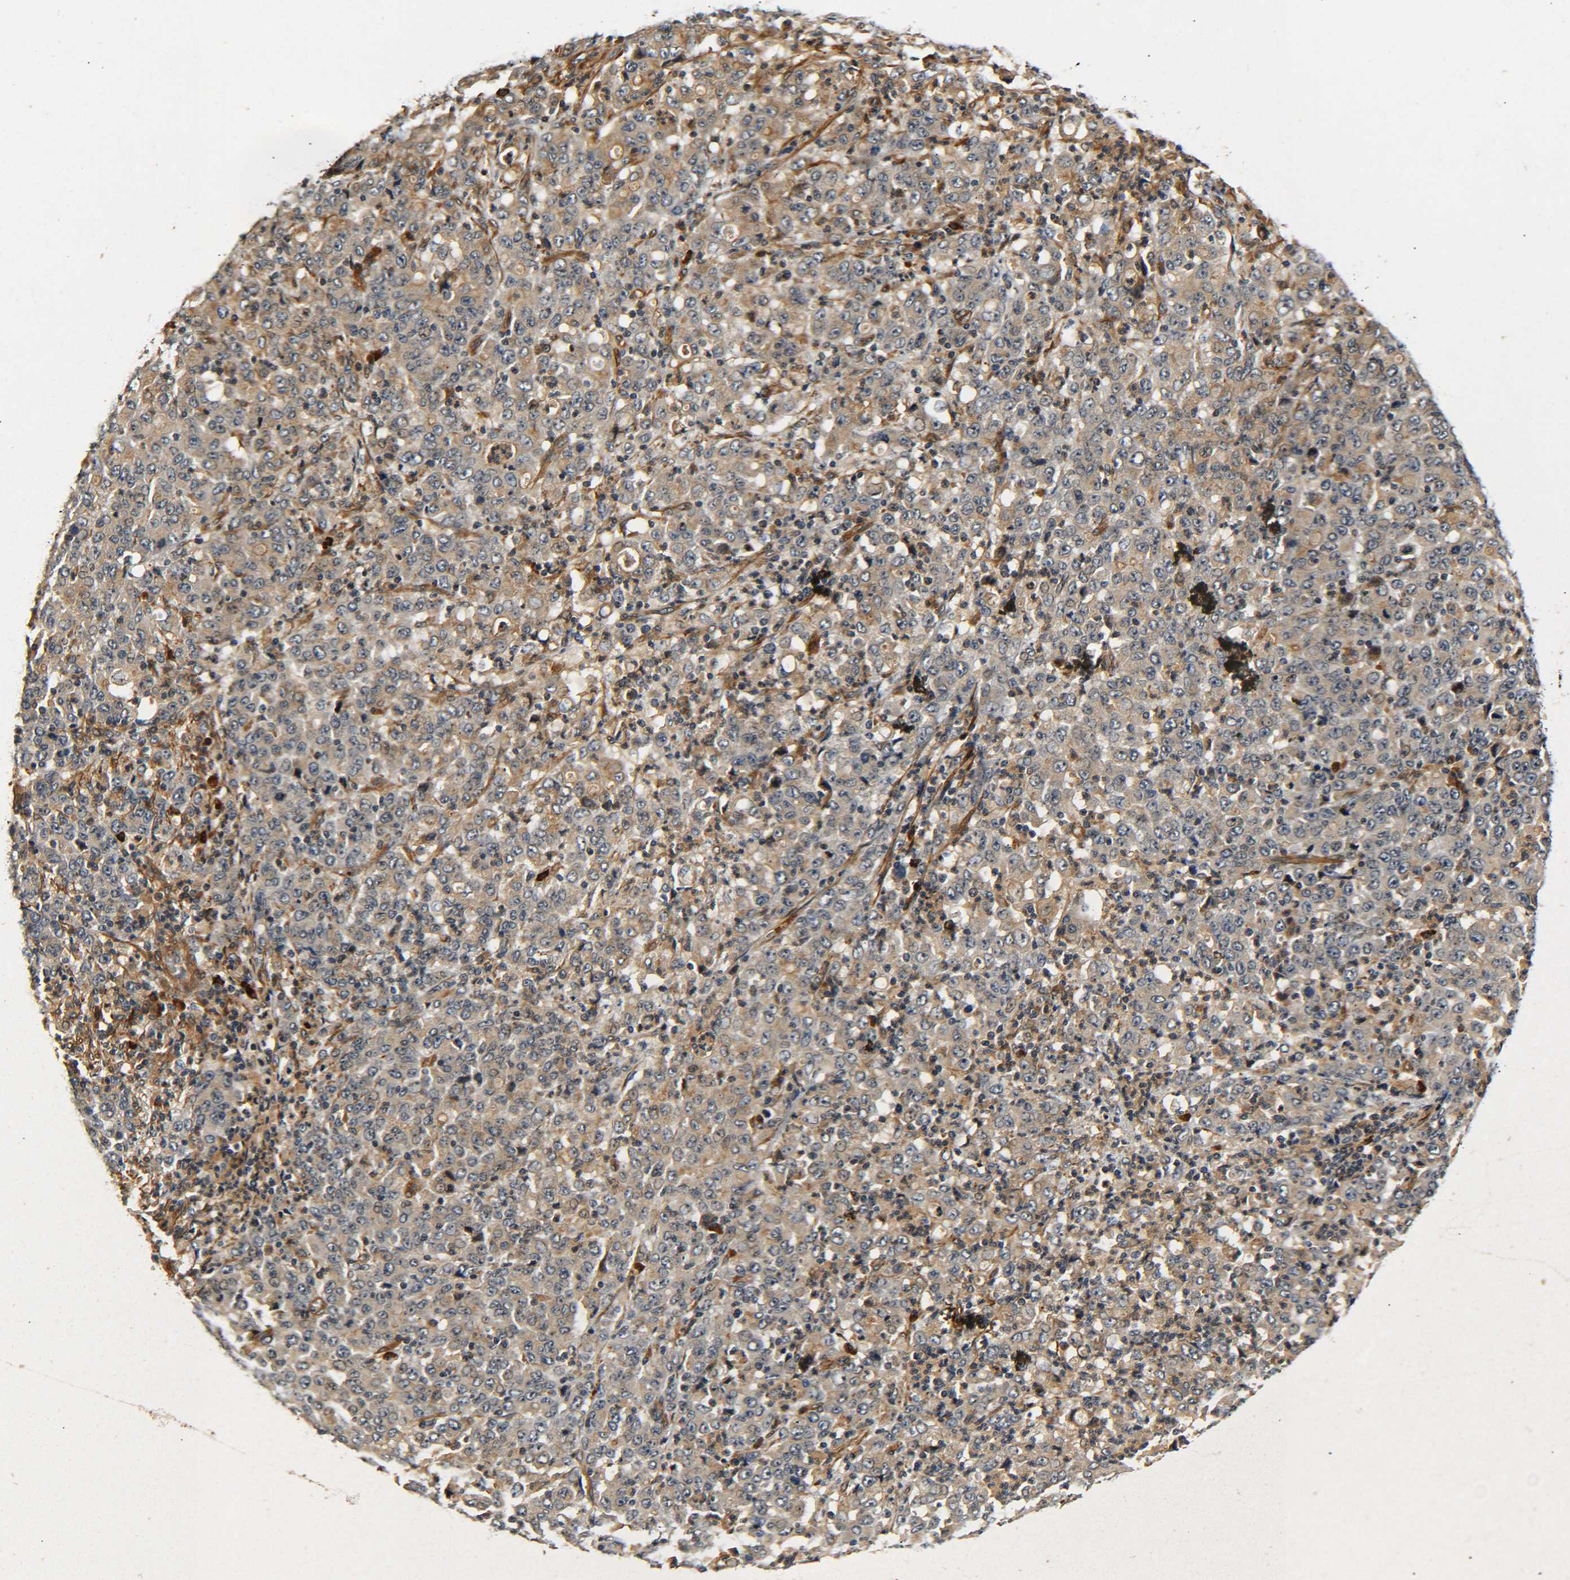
{"staining": {"intensity": "weak", "quantity": ">75%", "location": "cytoplasmic/membranous"}, "tissue": "stomach cancer", "cell_type": "Tumor cells", "image_type": "cancer", "snomed": [{"axis": "morphology", "description": "Adenocarcinoma, NOS"}, {"axis": "topography", "description": "Stomach, lower"}], "caption": "There is low levels of weak cytoplasmic/membranous staining in tumor cells of stomach cancer (adenocarcinoma), as demonstrated by immunohistochemical staining (brown color).", "gene": "MEIS1", "patient": {"sex": "female", "age": 71}}